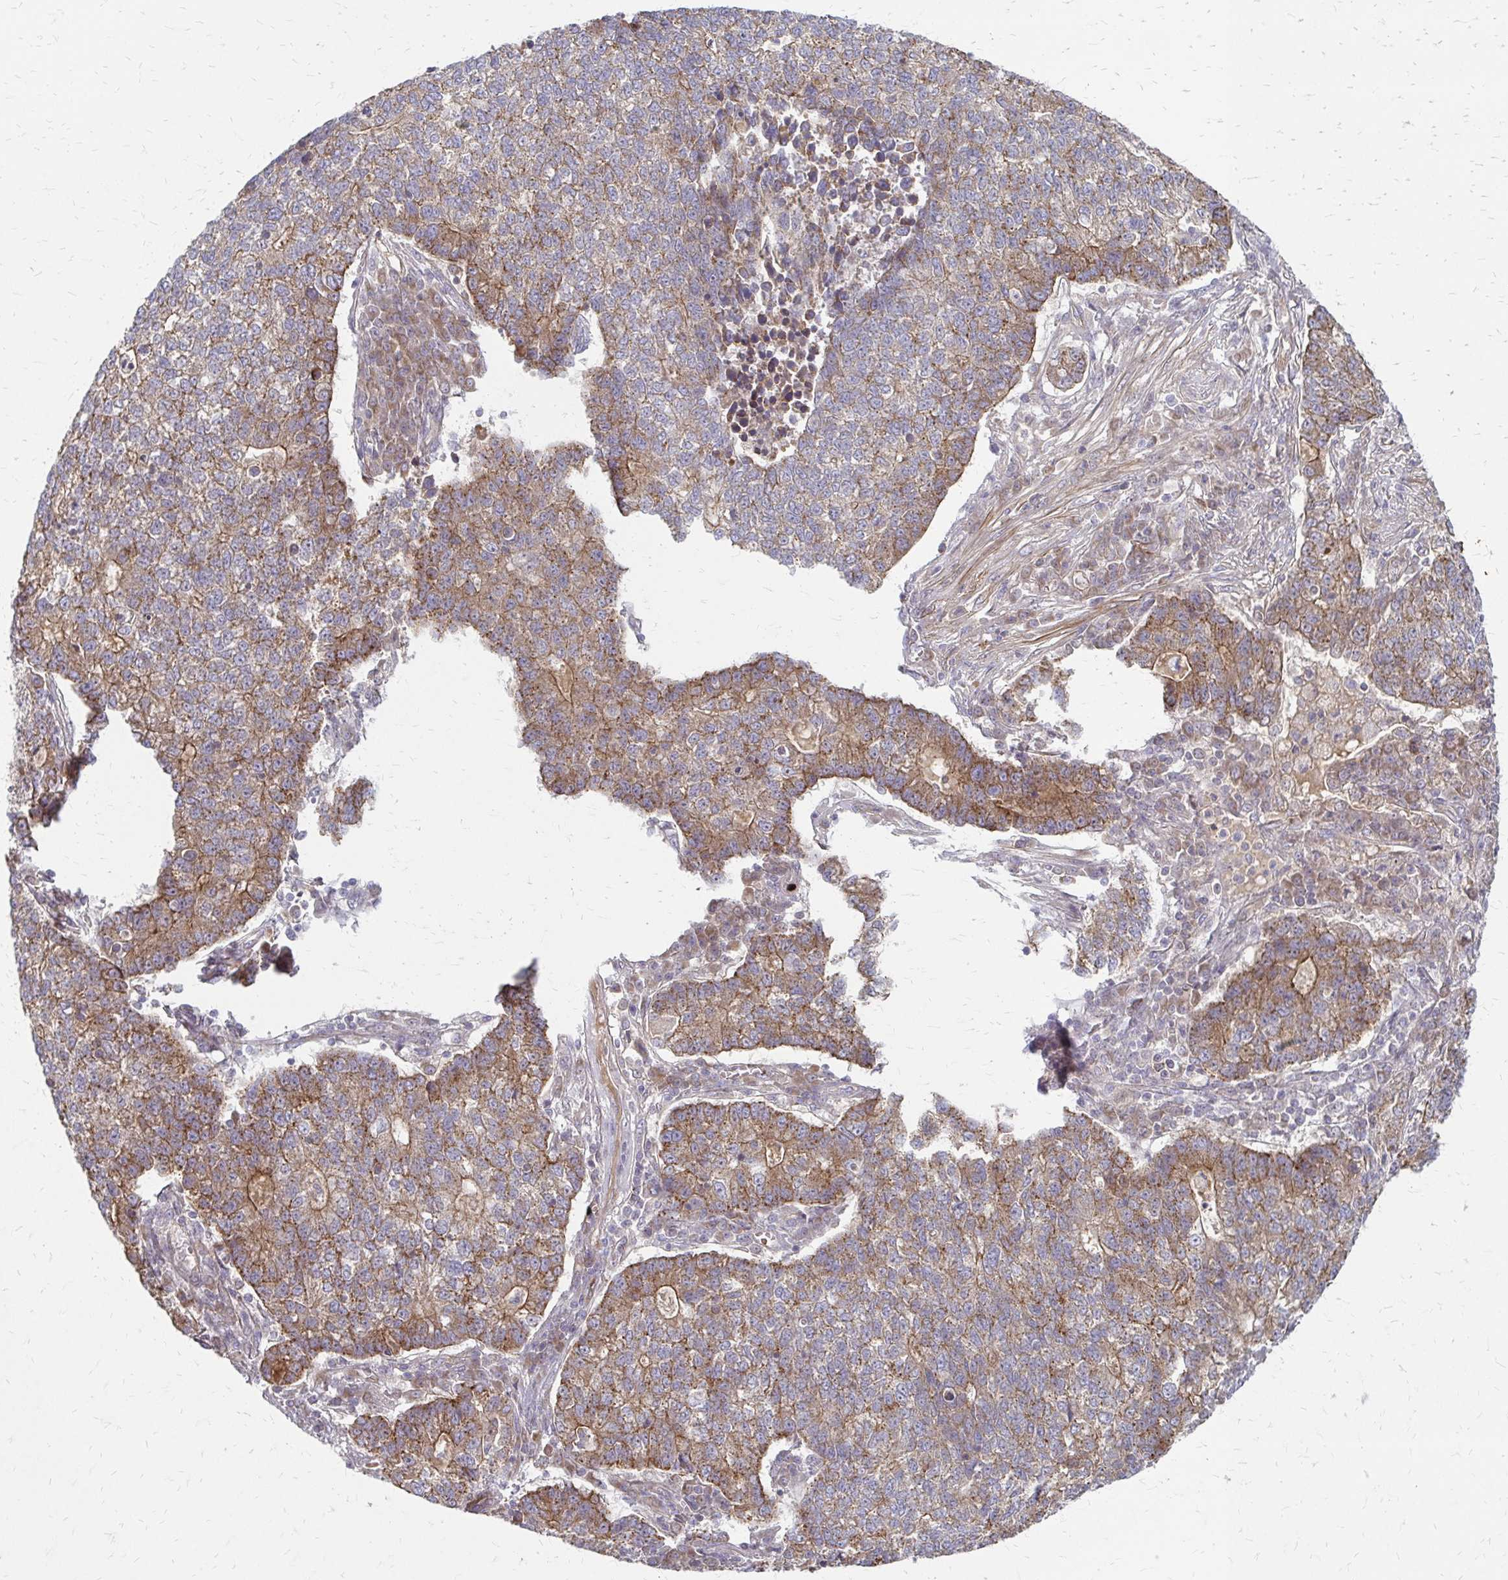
{"staining": {"intensity": "moderate", "quantity": ">75%", "location": "cytoplasmic/membranous"}, "tissue": "lung cancer", "cell_type": "Tumor cells", "image_type": "cancer", "snomed": [{"axis": "morphology", "description": "Adenocarcinoma, NOS"}, {"axis": "topography", "description": "Lung"}], "caption": "Immunohistochemical staining of lung adenocarcinoma exhibits medium levels of moderate cytoplasmic/membranous protein expression in about >75% of tumor cells. The staining was performed using DAB (3,3'-diaminobenzidine), with brown indicating positive protein expression. Nuclei are stained blue with hematoxylin.", "gene": "ZNF383", "patient": {"sex": "male", "age": 57}}